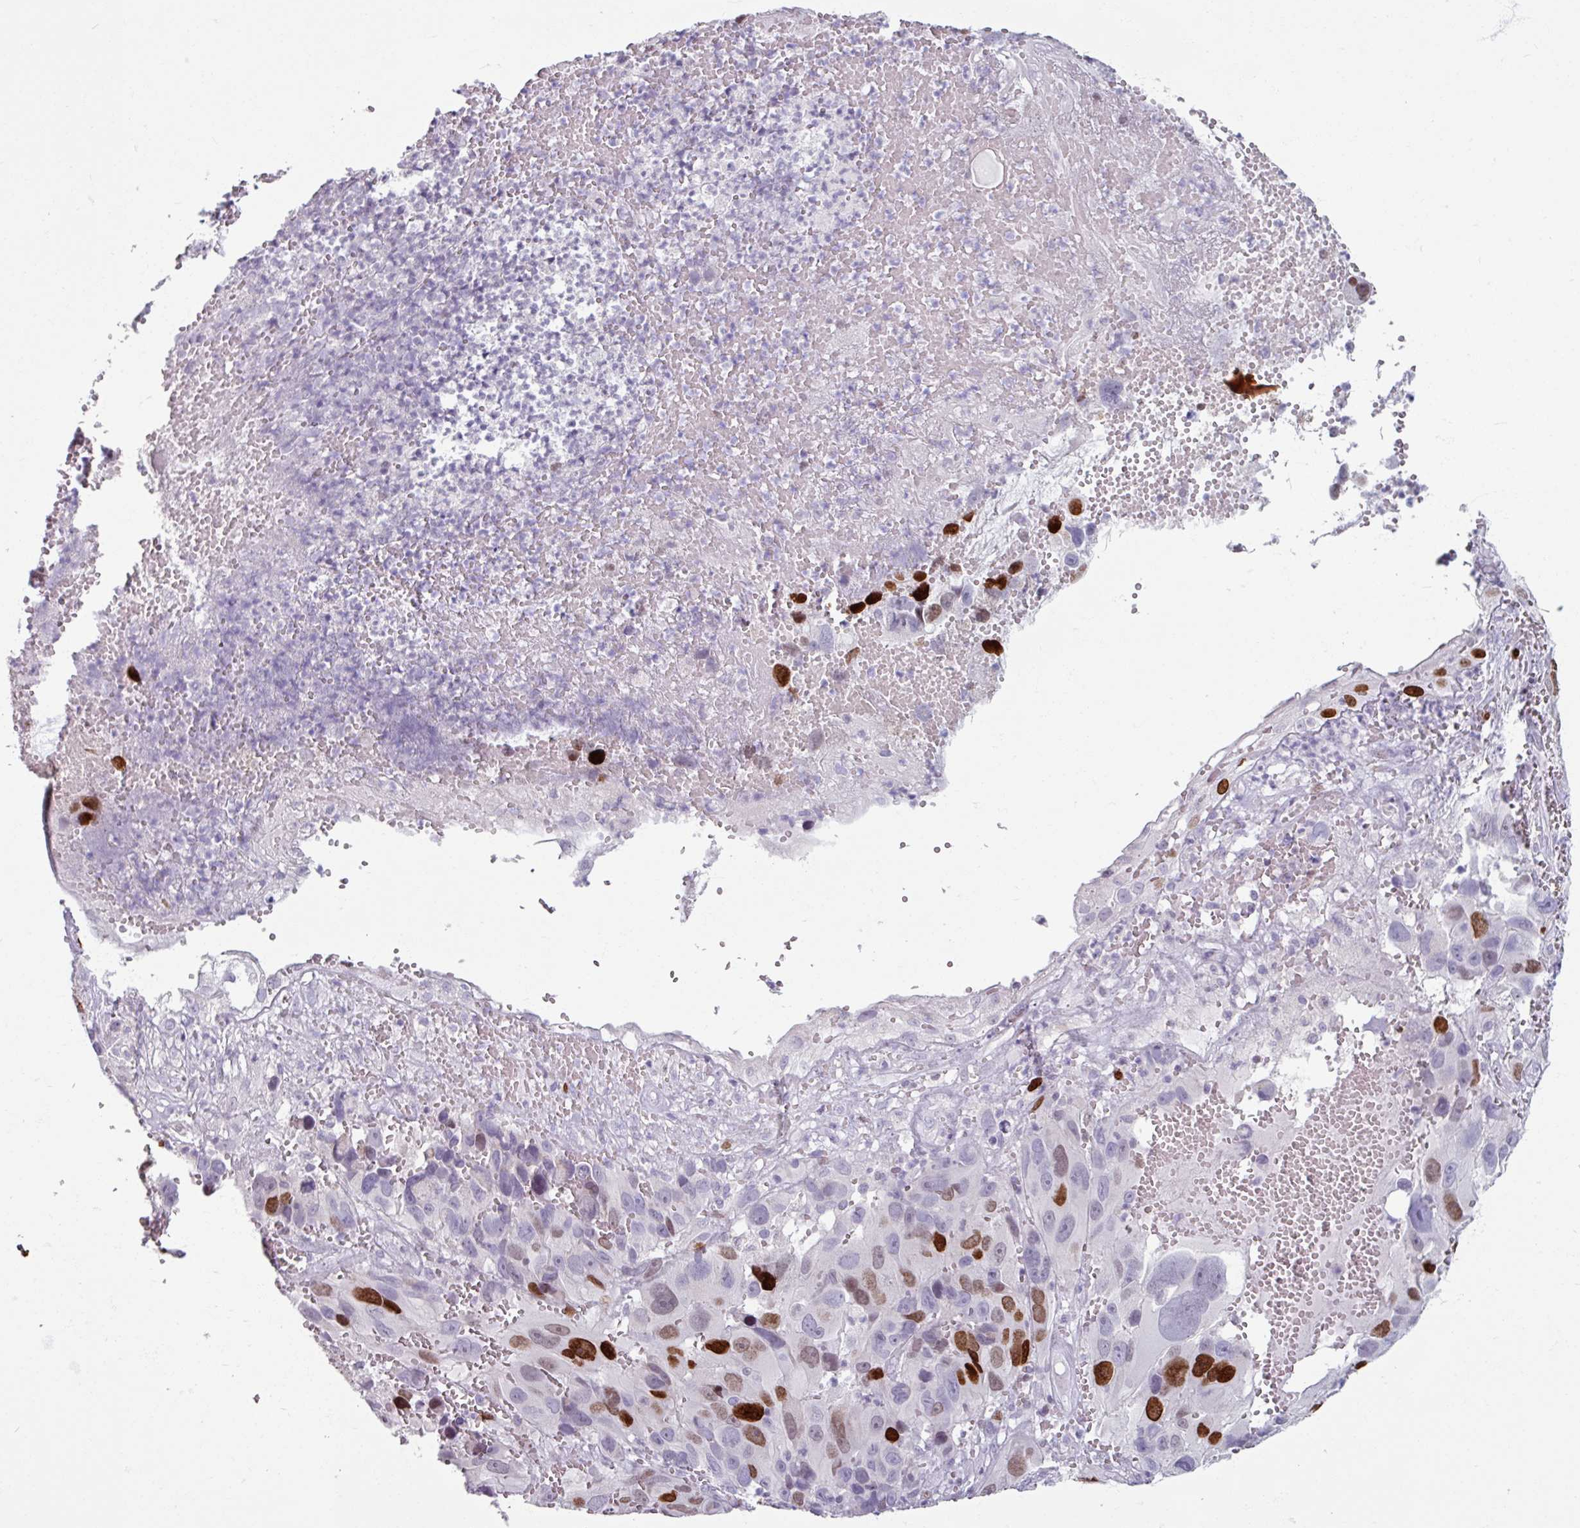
{"staining": {"intensity": "strong", "quantity": "<25%", "location": "nuclear"}, "tissue": "melanoma", "cell_type": "Tumor cells", "image_type": "cancer", "snomed": [{"axis": "morphology", "description": "Malignant melanoma, NOS"}, {"axis": "topography", "description": "Skin"}], "caption": "A brown stain shows strong nuclear positivity of a protein in human melanoma tumor cells. The staining was performed using DAB to visualize the protein expression in brown, while the nuclei were stained in blue with hematoxylin (Magnification: 20x).", "gene": "ATAD2", "patient": {"sex": "male", "age": 84}}